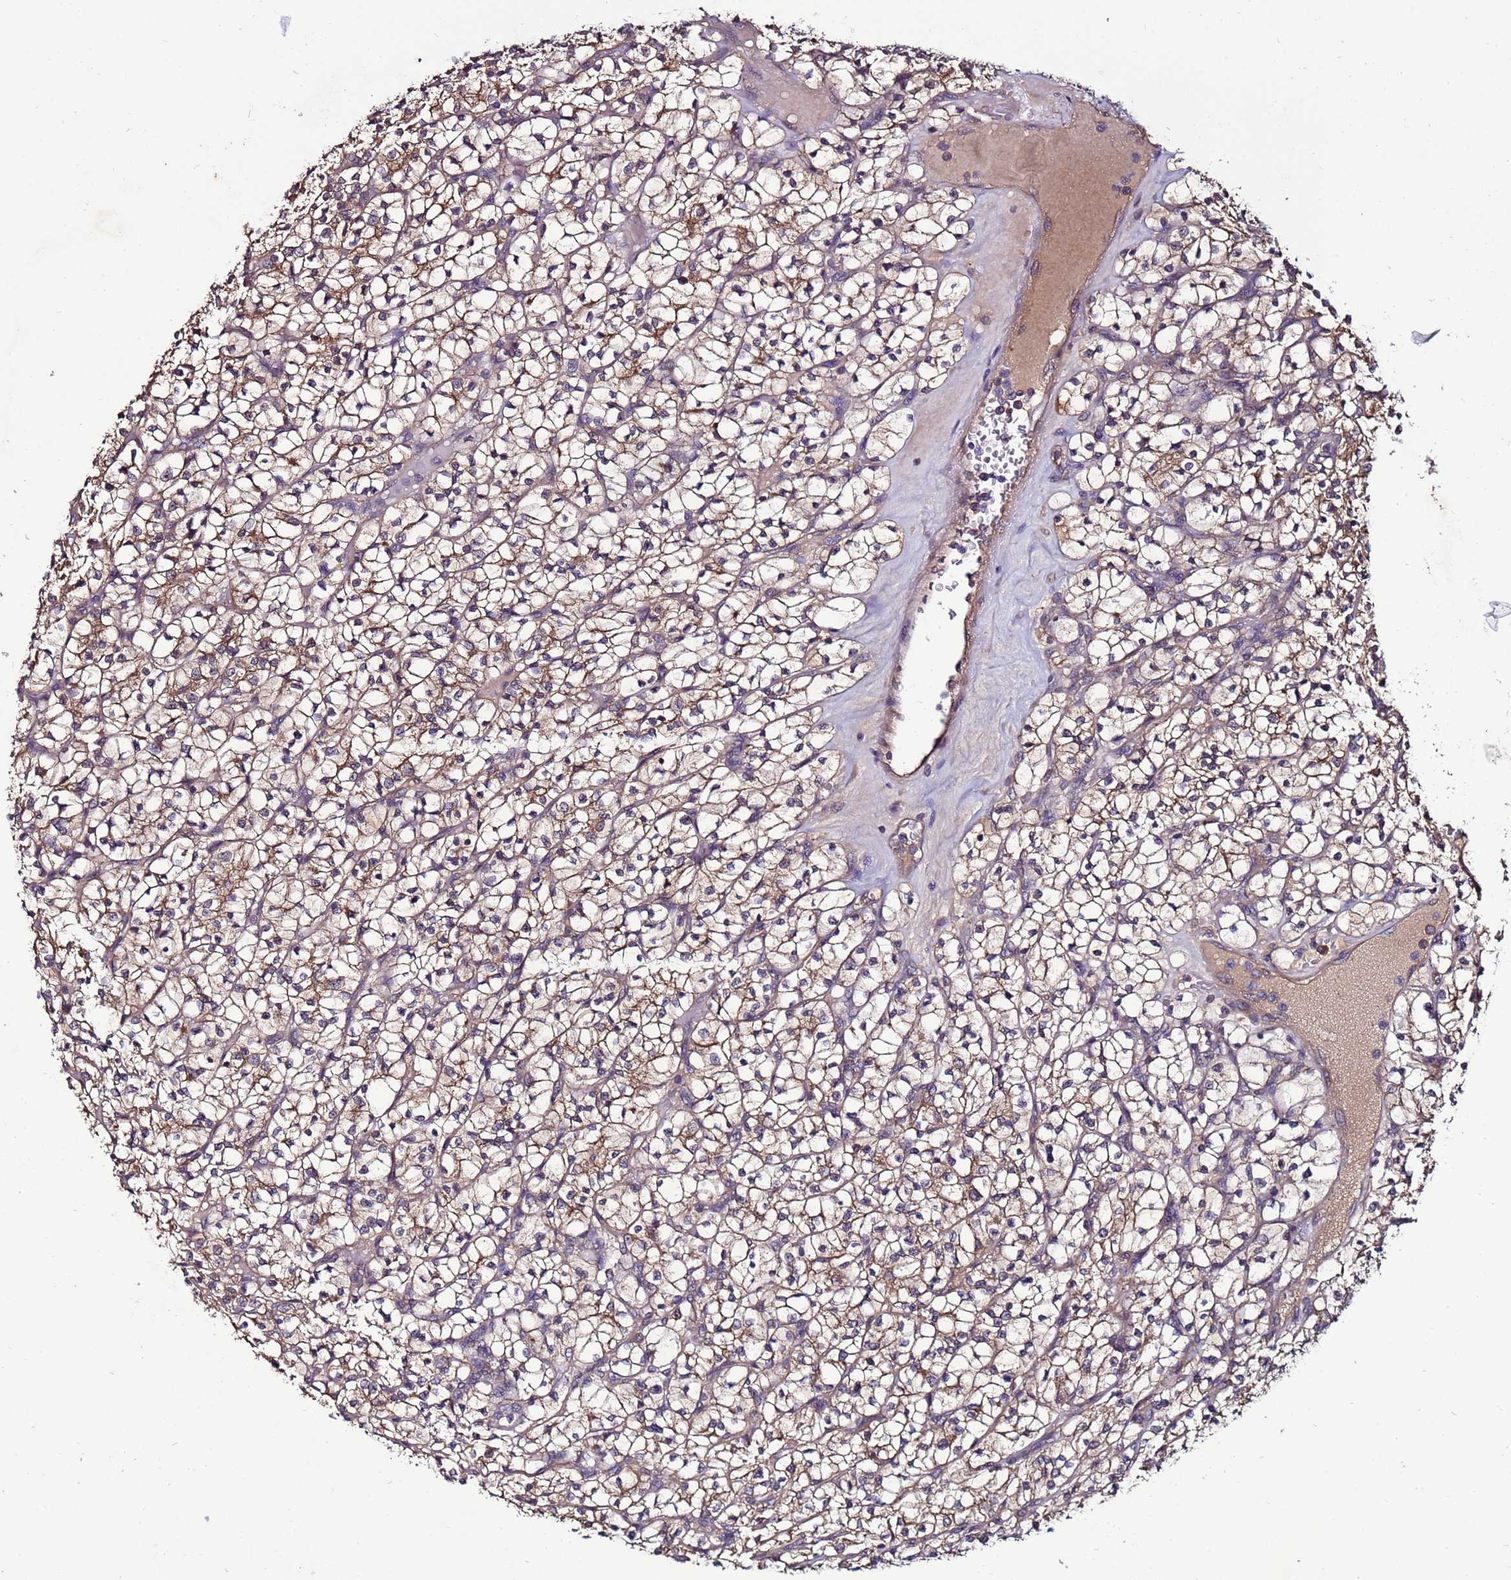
{"staining": {"intensity": "weak", "quantity": ">75%", "location": "cytoplasmic/membranous"}, "tissue": "renal cancer", "cell_type": "Tumor cells", "image_type": "cancer", "snomed": [{"axis": "morphology", "description": "Adenocarcinoma, NOS"}, {"axis": "topography", "description": "Kidney"}], "caption": "IHC (DAB (3,3'-diaminobenzidine)) staining of adenocarcinoma (renal) exhibits weak cytoplasmic/membranous protein staining in approximately >75% of tumor cells.", "gene": "NAXE", "patient": {"sex": "female", "age": 64}}